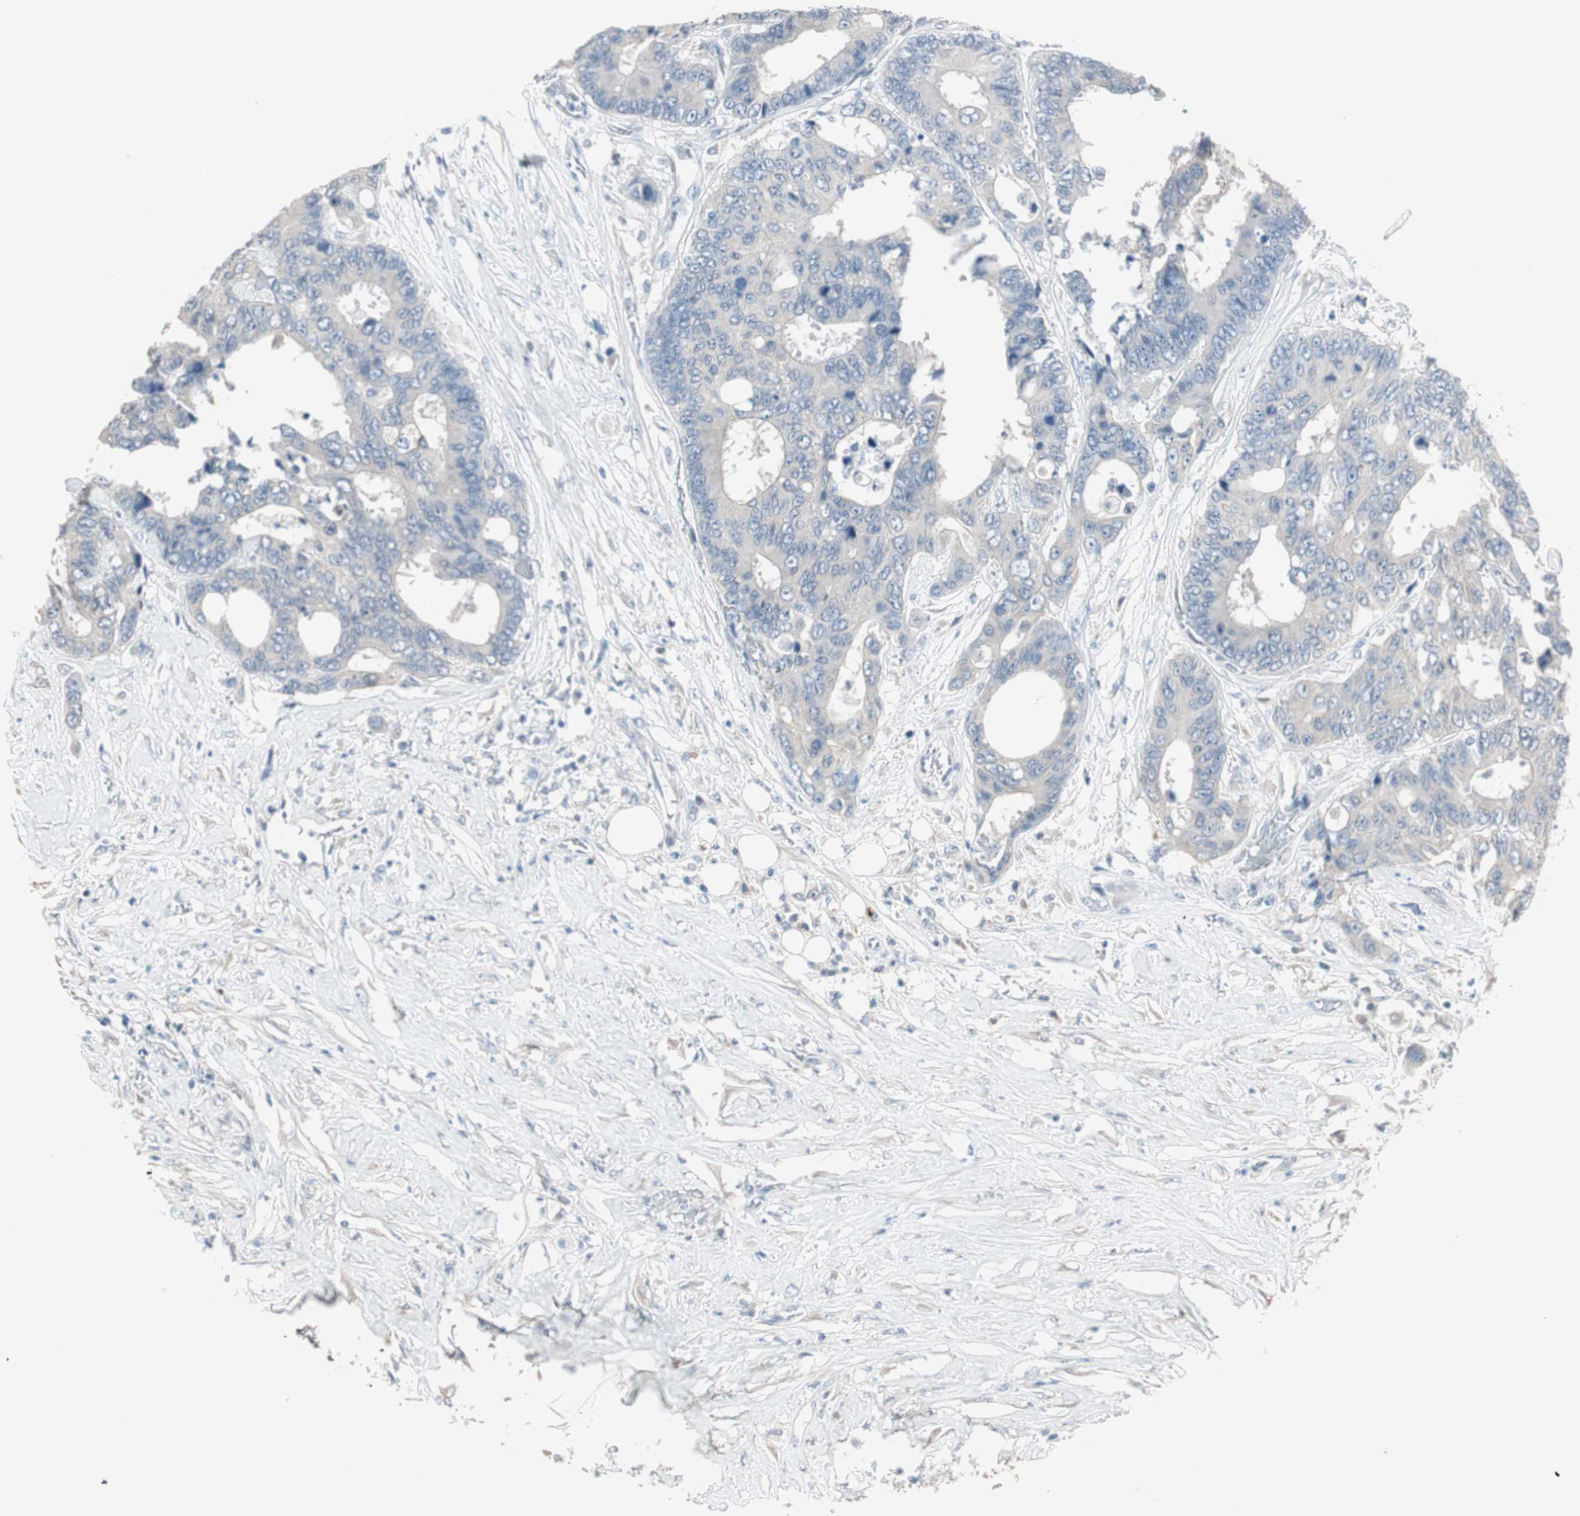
{"staining": {"intensity": "negative", "quantity": "none", "location": "none"}, "tissue": "colorectal cancer", "cell_type": "Tumor cells", "image_type": "cancer", "snomed": [{"axis": "morphology", "description": "Adenocarcinoma, NOS"}, {"axis": "topography", "description": "Rectum"}], "caption": "Tumor cells show no significant protein expression in colorectal cancer.", "gene": "KHK", "patient": {"sex": "male", "age": 55}}